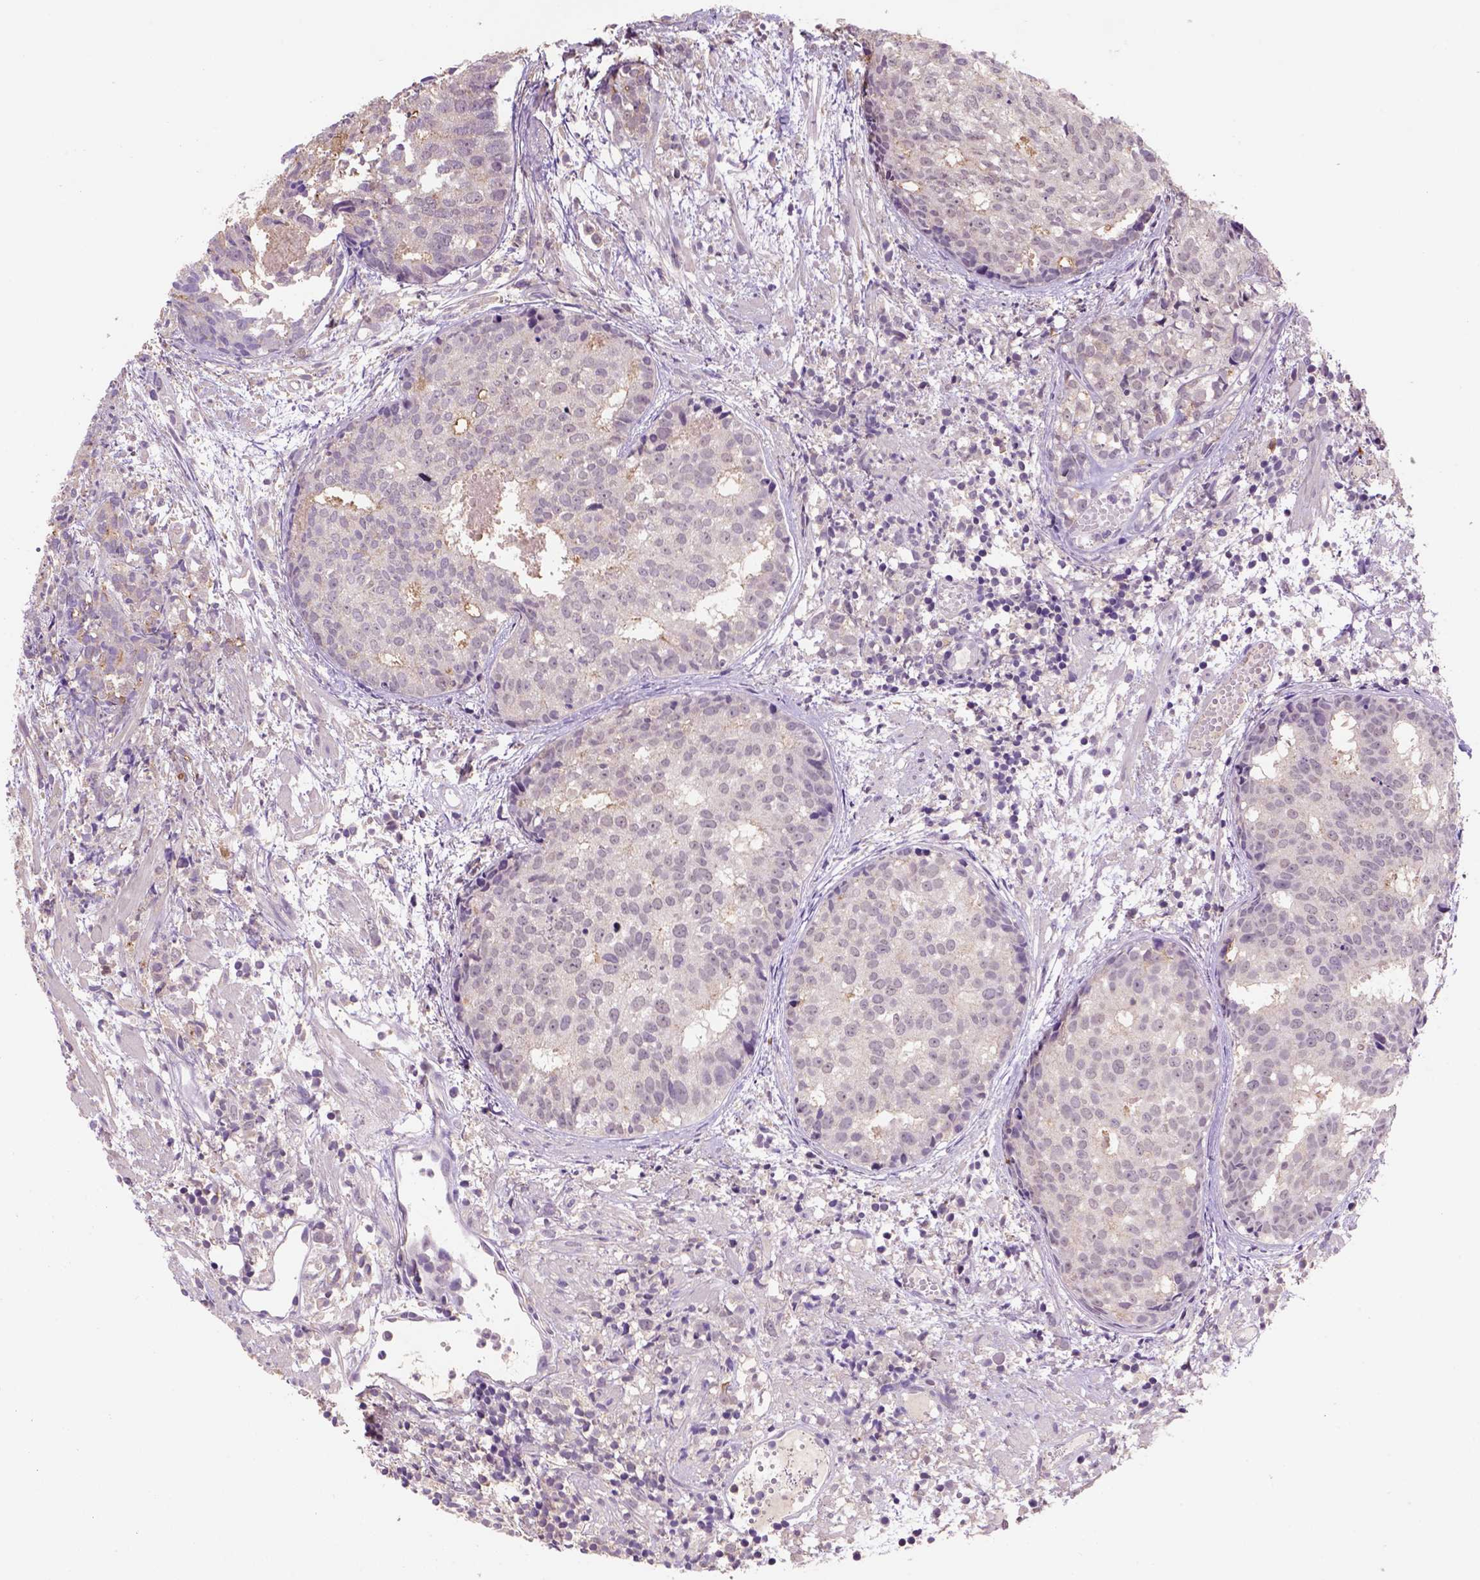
{"staining": {"intensity": "weak", "quantity": ">75%", "location": "cytoplasmic/membranous,nuclear"}, "tissue": "prostate cancer", "cell_type": "Tumor cells", "image_type": "cancer", "snomed": [{"axis": "morphology", "description": "Adenocarcinoma, High grade"}, {"axis": "topography", "description": "Prostate"}], "caption": "Tumor cells reveal weak cytoplasmic/membranous and nuclear expression in approximately >75% of cells in prostate high-grade adenocarcinoma. (Brightfield microscopy of DAB IHC at high magnification).", "gene": "SCML4", "patient": {"sex": "male", "age": 58}}